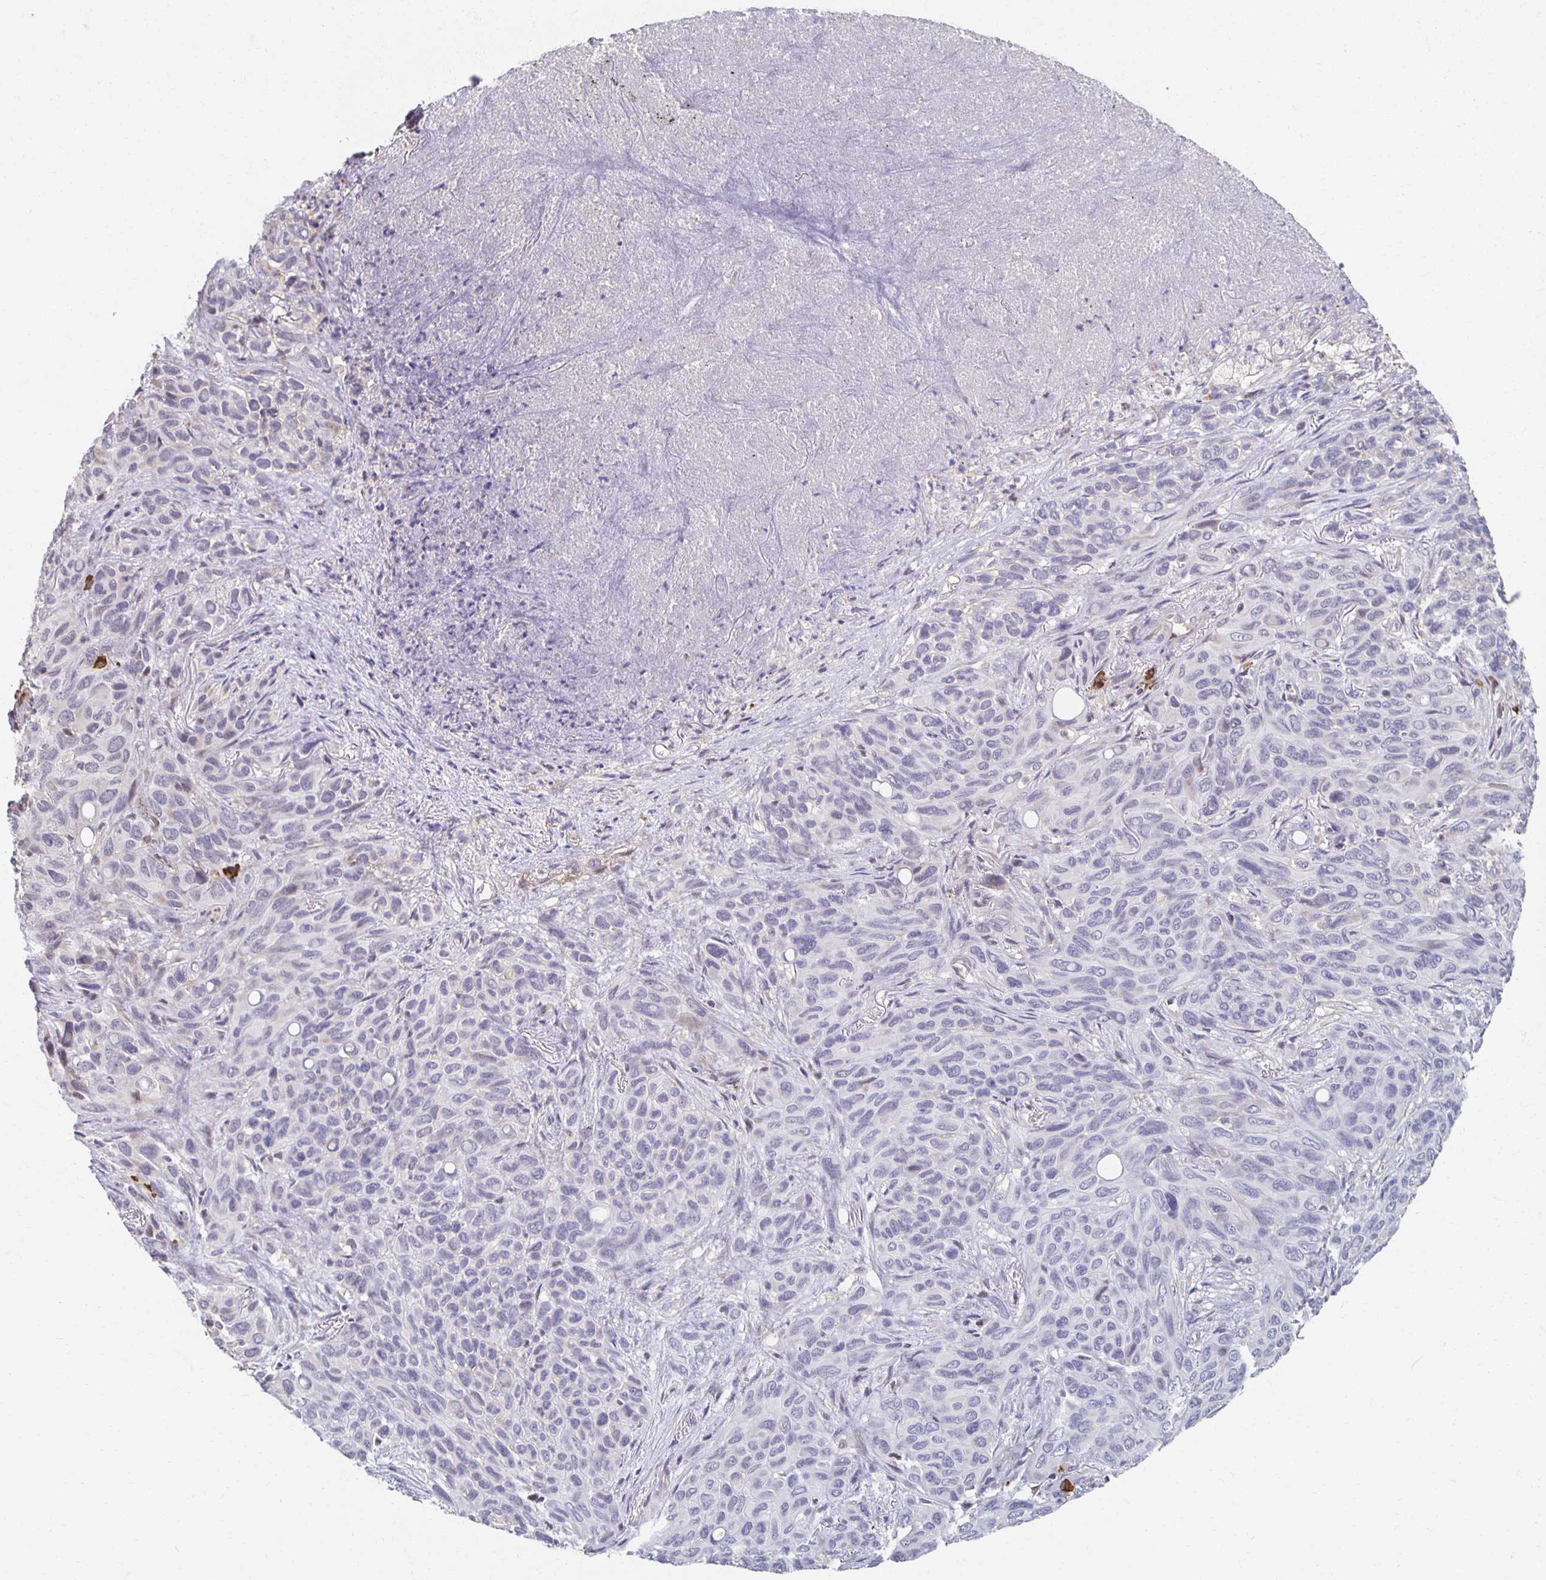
{"staining": {"intensity": "negative", "quantity": "none", "location": "none"}, "tissue": "melanoma", "cell_type": "Tumor cells", "image_type": "cancer", "snomed": [{"axis": "morphology", "description": "Malignant melanoma, Metastatic site"}, {"axis": "topography", "description": "Lung"}], "caption": "Photomicrograph shows no significant protein positivity in tumor cells of malignant melanoma (metastatic site). The staining is performed using DAB brown chromogen with nuclei counter-stained in using hematoxylin.", "gene": "ZNF692", "patient": {"sex": "male", "age": 48}}